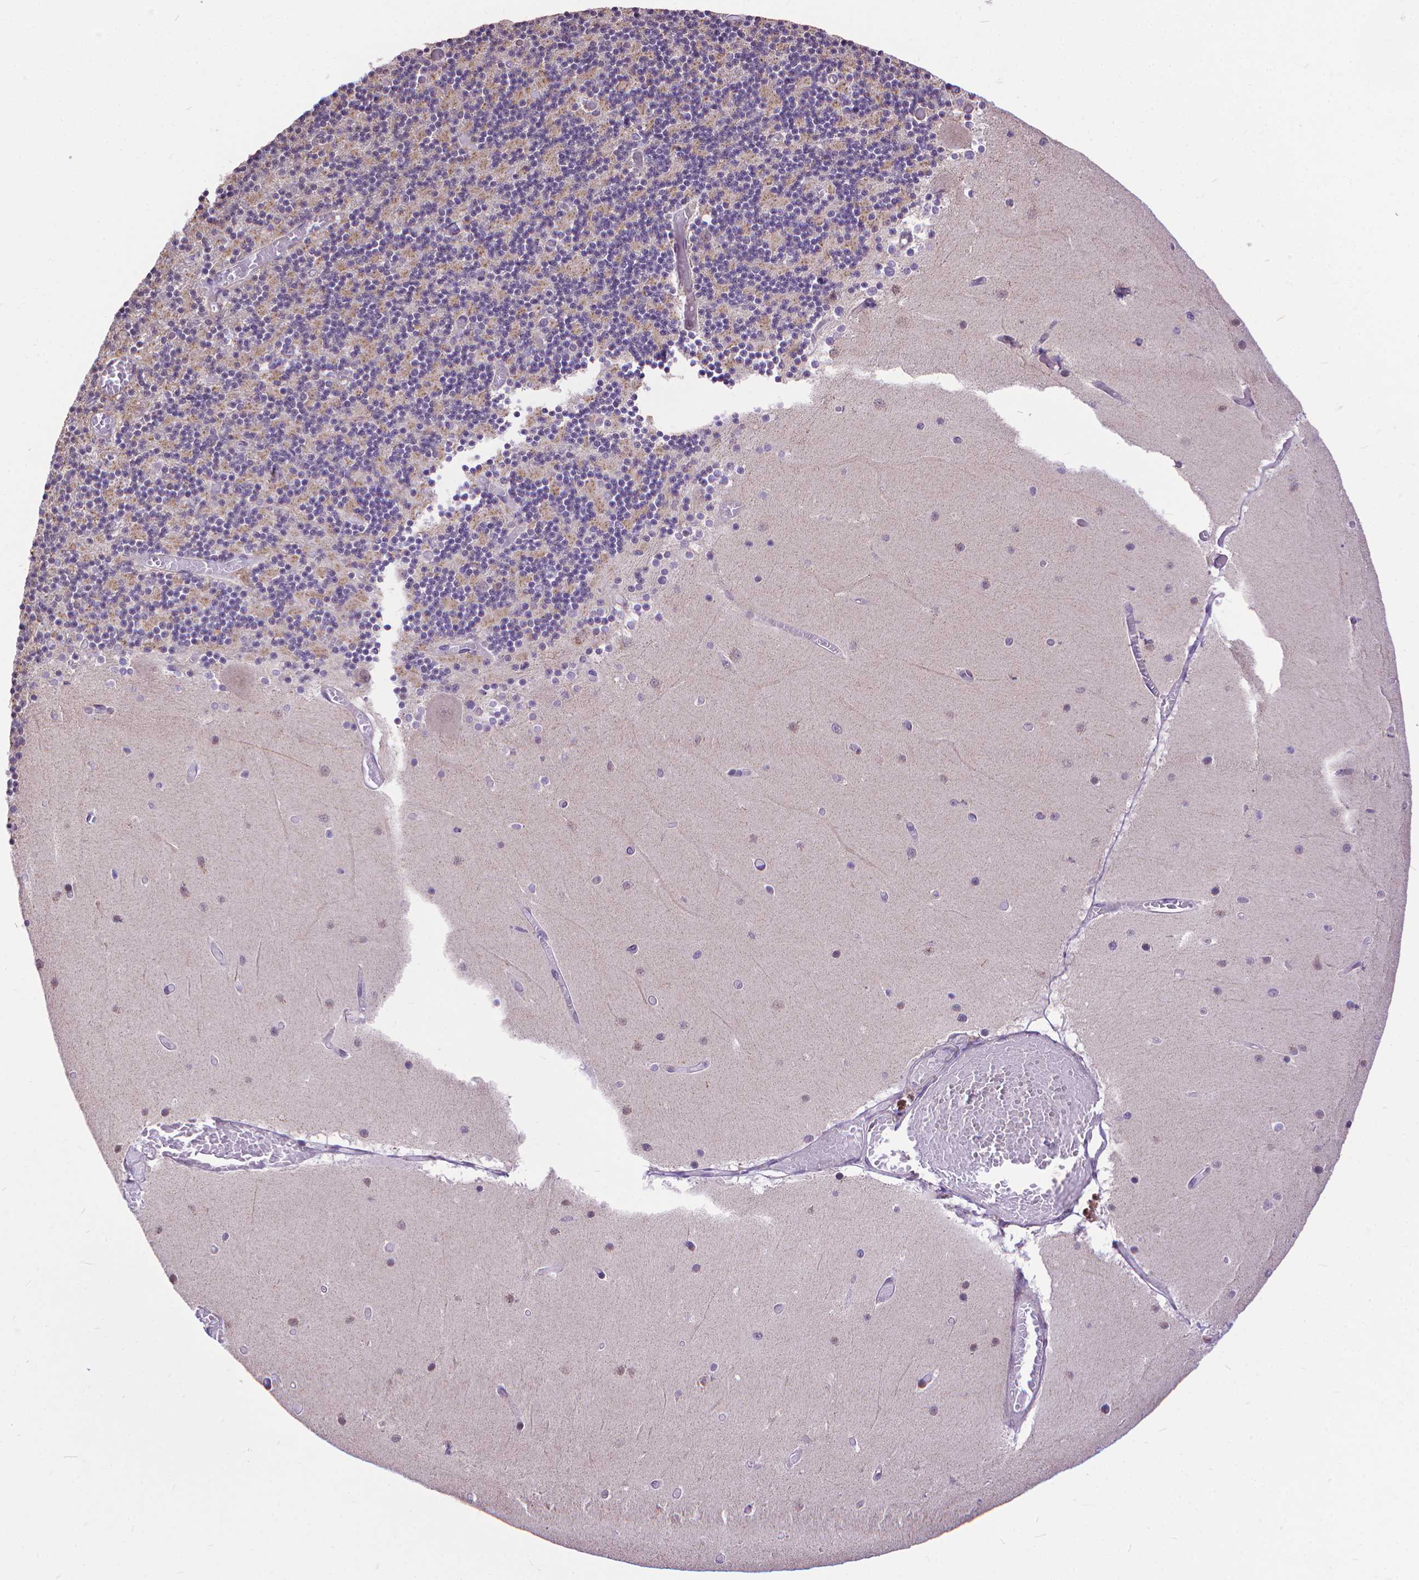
{"staining": {"intensity": "weak", "quantity": "25%-75%", "location": "cytoplasmic/membranous"}, "tissue": "cerebellum", "cell_type": "Cells in granular layer", "image_type": "normal", "snomed": [{"axis": "morphology", "description": "Normal tissue, NOS"}, {"axis": "topography", "description": "Cerebellum"}], "caption": "This is a micrograph of immunohistochemistry (IHC) staining of benign cerebellum, which shows weak staining in the cytoplasmic/membranous of cells in granular layer.", "gene": "TMEM135", "patient": {"sex": "female", "age": 28}}